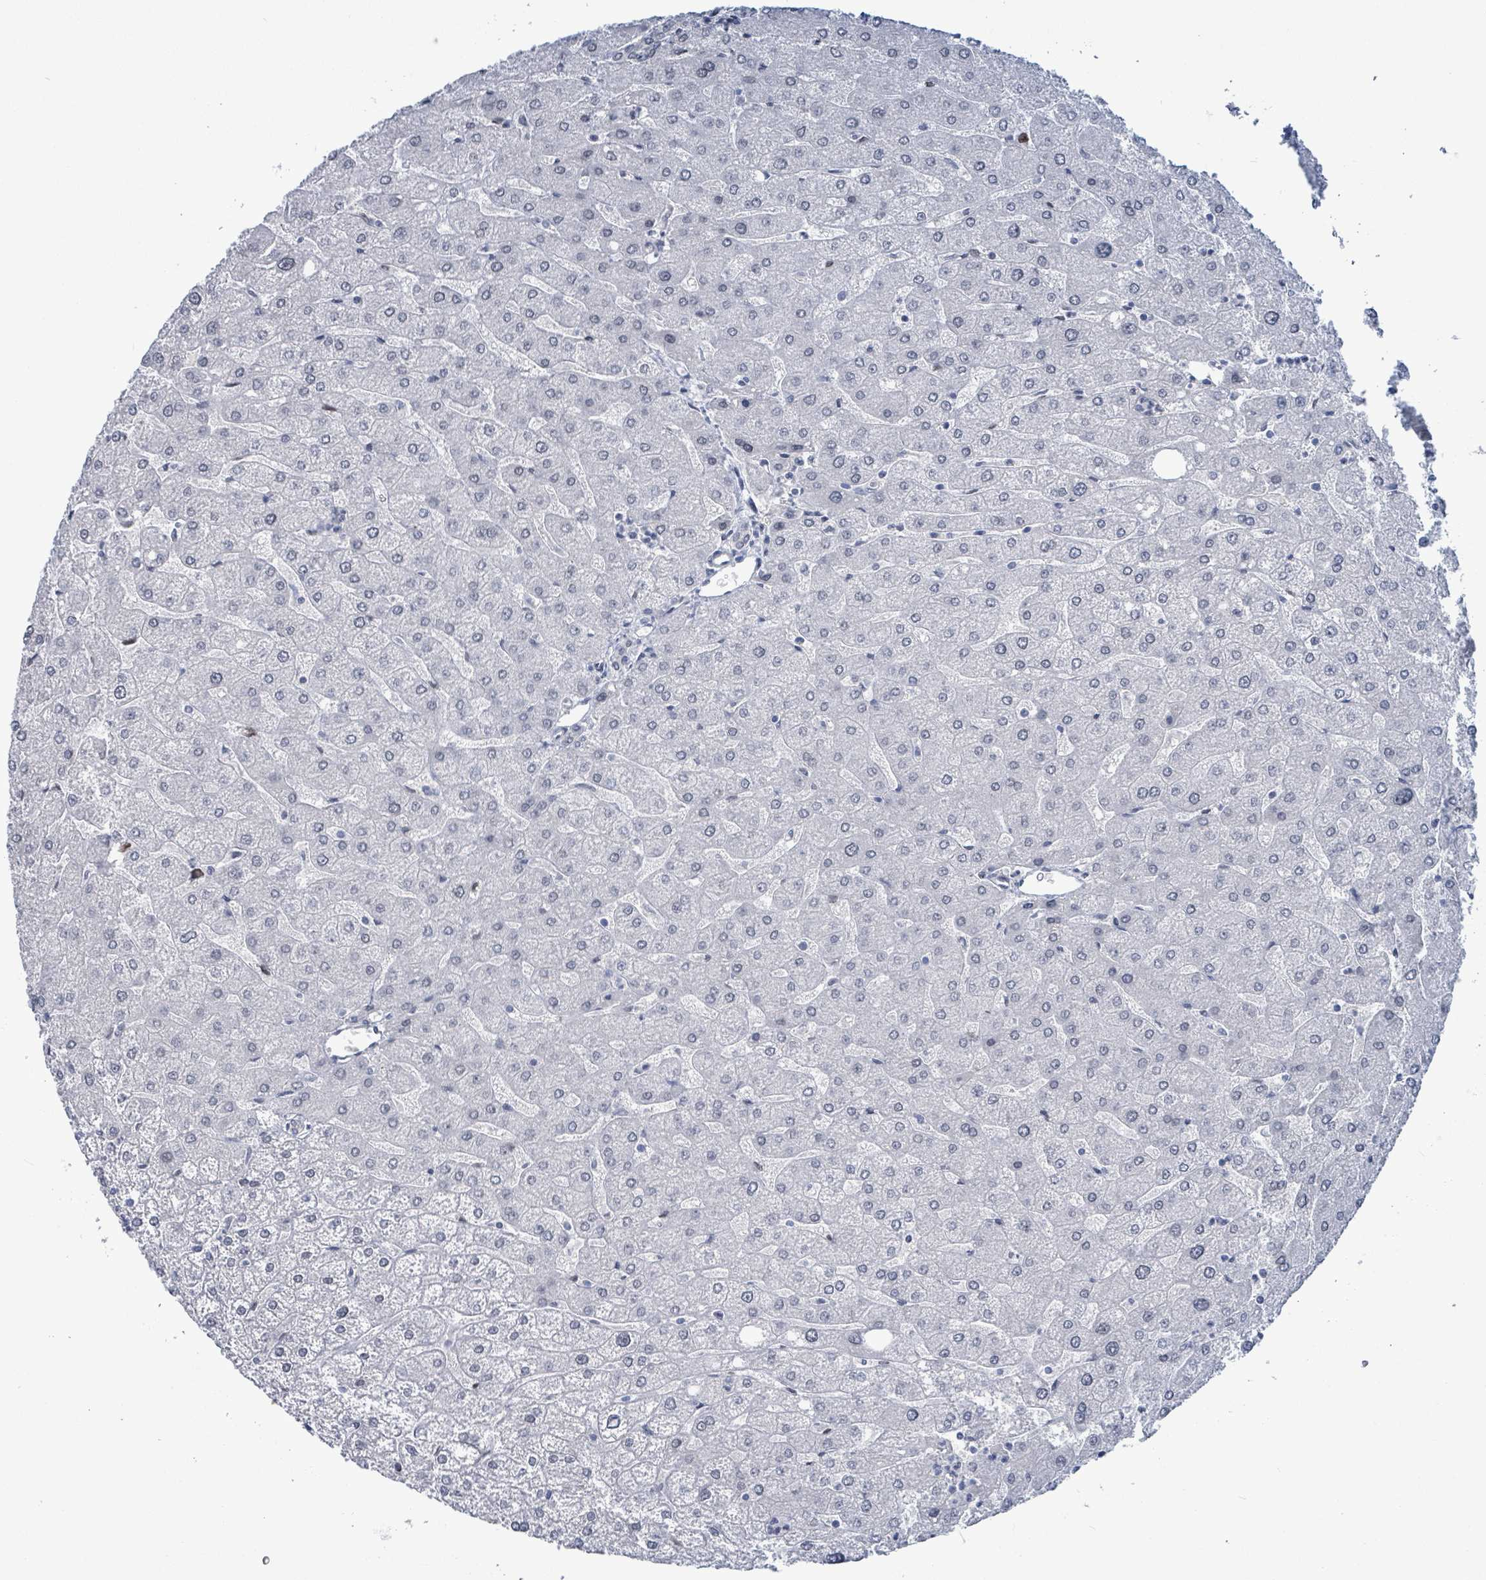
{"staining": {"intensity": "negative", "quantity": "none", "location": "none"}, "tissue": "liver", "cell_type": "Cholangiocytes", "image_type": "normal", "snomed": [{"axis": "morphology", "description": "Normal tissue, NOS"}, {"axis": "topography", "description": "Liver"}], "caption": "This is an IHC image of benign liver. There is no expression in cholangiocytes.", "gene": "NTN3", "patient": {"sex": "male", "age": 67}}